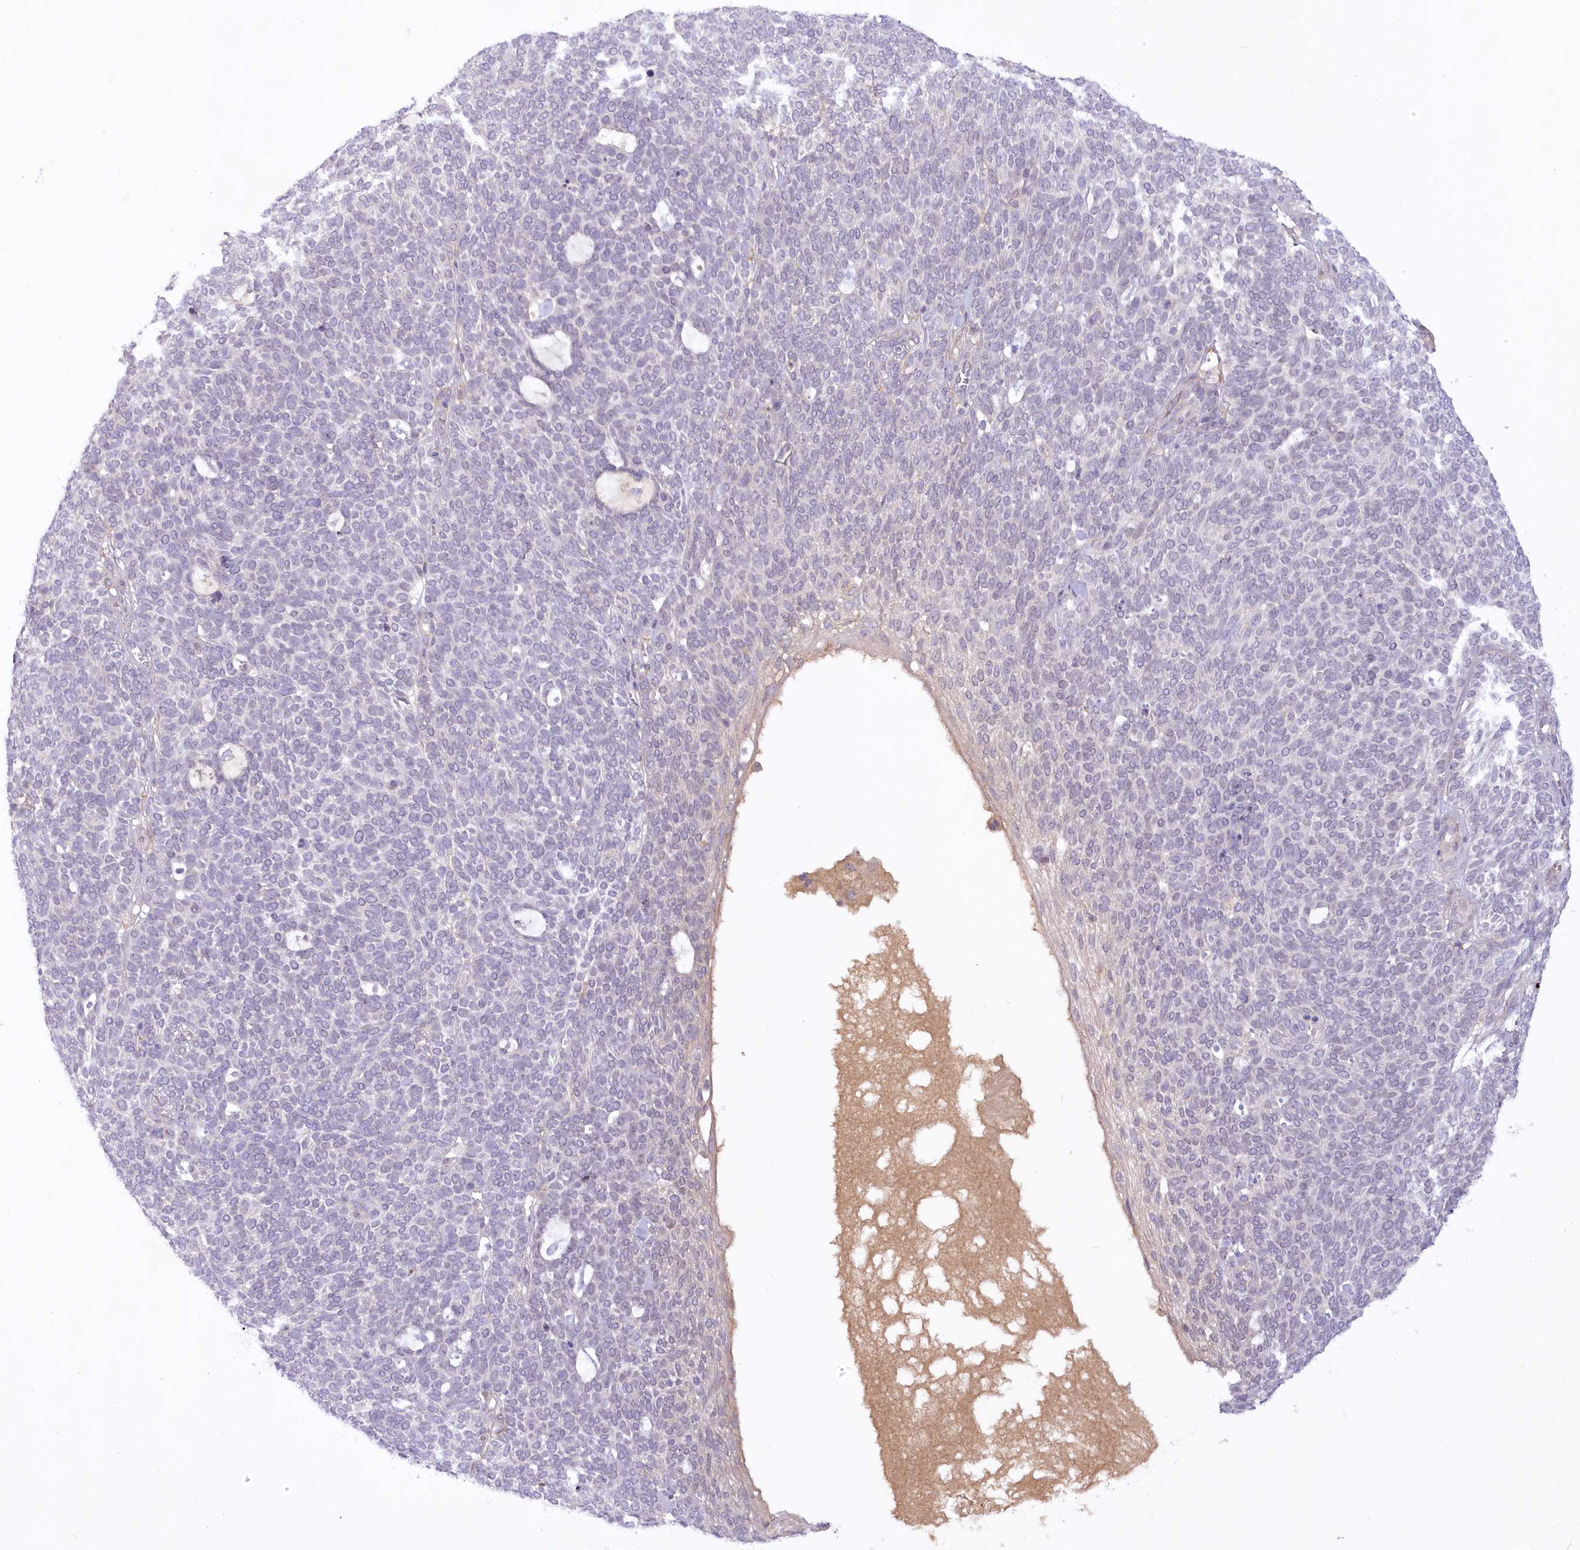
{"staining": {"intensity": "negative", "quantity": "none", "location": "none"}, "tissue": "skin cancer", "cell_type": "Tumor cells", "image_type": "cancer", "snomed": [{"axis": "morphology", "description": "Squamous cell carcinoma, NOS"}, {"axis": "topography", "description": "Skin"}], "caption": "Tumor cells show no significant protein expression in skin cancer. The staining is performed using DAB (3,3'-diaminobenzidine) brown chromogen with nuclei counter-stained in using hematoxylin.", "gene": "EFHC2", "patient": {"sex": "female", "age": 90}}